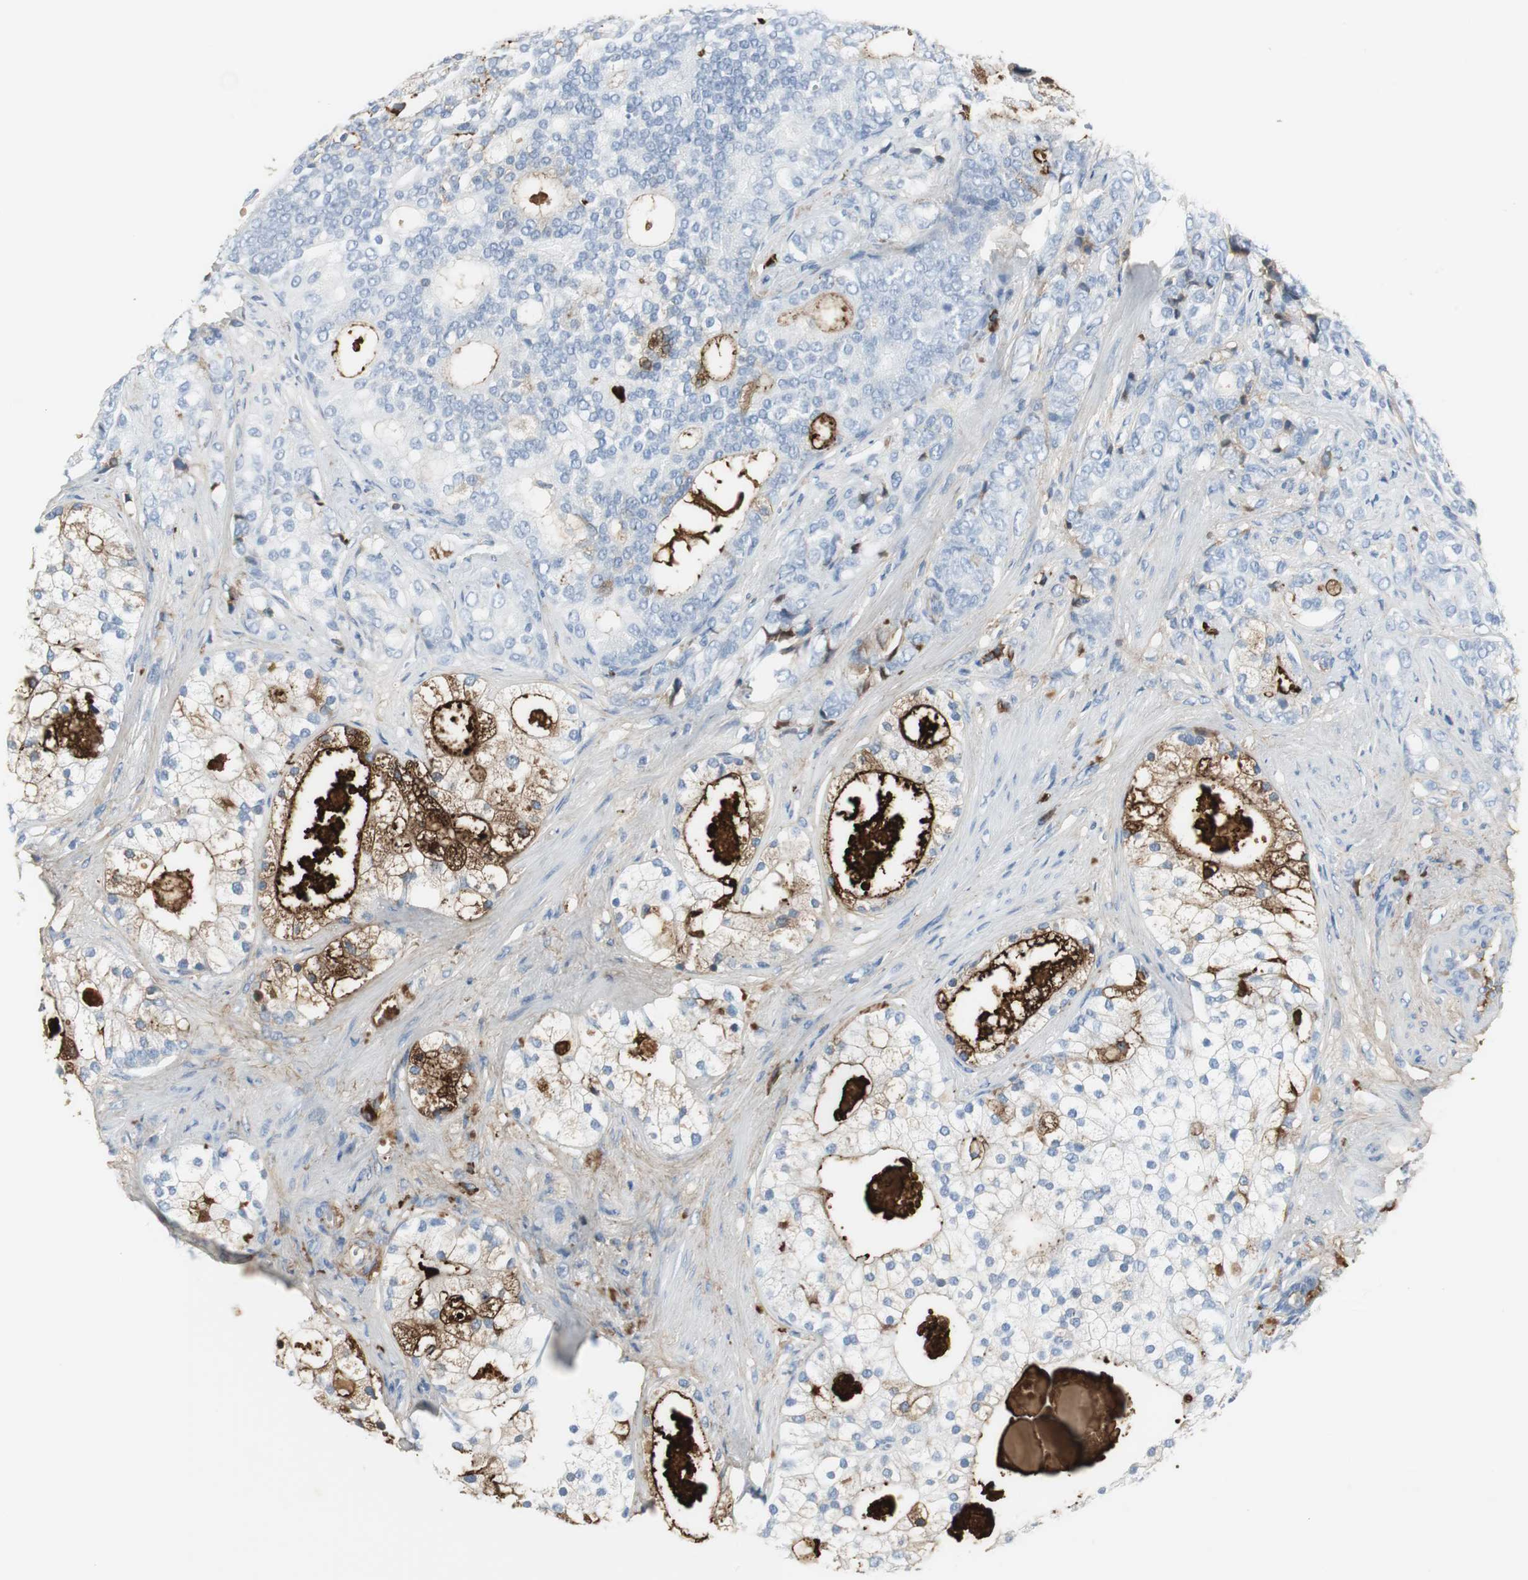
{"staining": {"intensity": "negative", "quantity": "none", "location": "none"}, "tissue": "prostate cancer", "cell_type": "Tumor cells", "image_type": "cancer", "snomed": [{"axis": "morphology", "description": "Adenocarcinoma, Low grade"}, {"axis": "topography", "description": "Prostate"}], "caption": "An image of prostate low-grade adenocarcinoma stained for a protein shows no brown staining in tumor cells. The staining was performed using DAB to visualize the protein expression in brown, while the nuclei were stained in blue with hematoxylin (Magnification: 20x).", "gene": "IGHA1", "patient": {"sex": "male", "age": 58}}